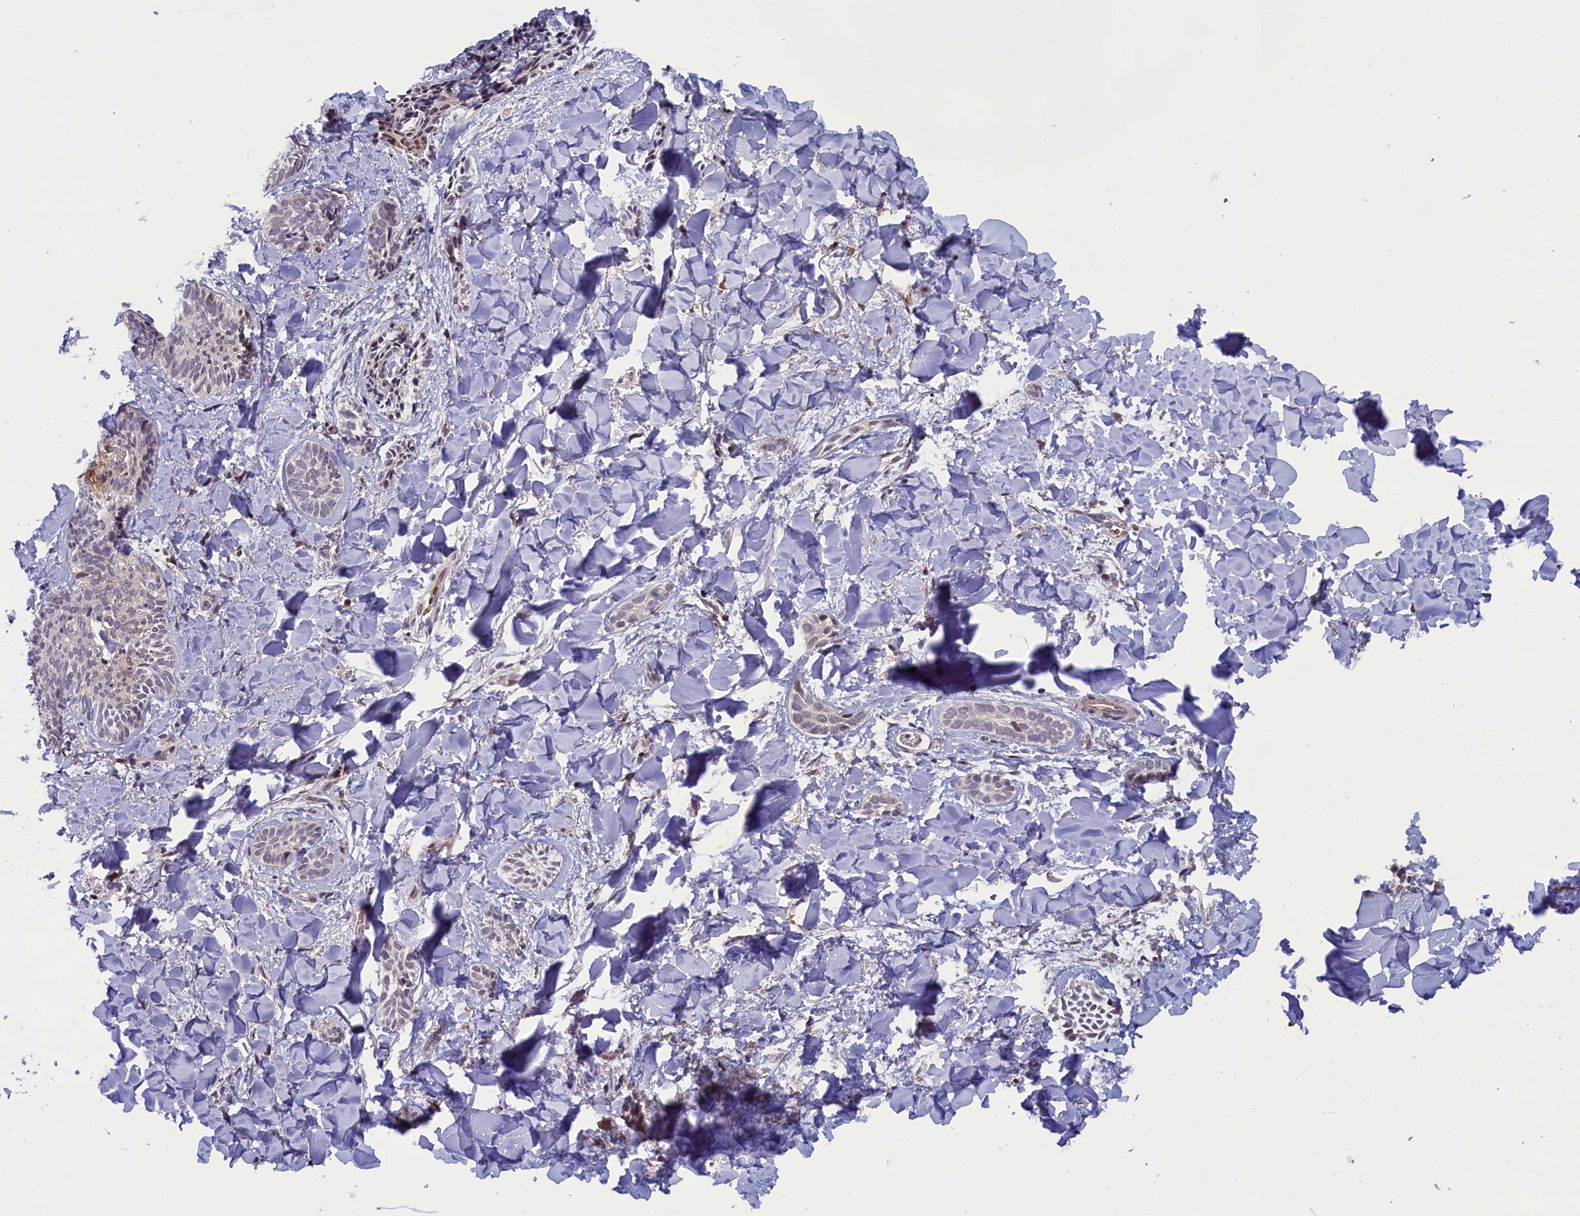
{"staining": {"intensity": "weak", "quantity": "<25%", "location": "cytoplasmic/membranous"}, "tissue": "skin cancer", "cell_type": "Tumor cells", "image_type": "cancer", "snomed": [{"axis": "morphology", "description": "Basal cell carcinoma"}, {"axis": "topography", "description": "Skin"}], "caption": "Tumor cells are negative for protein expression in human skin cancer (basal cell carcinoma).", "gene": "CCDC9B", "patient": {"sex": "female", "age": 59}}